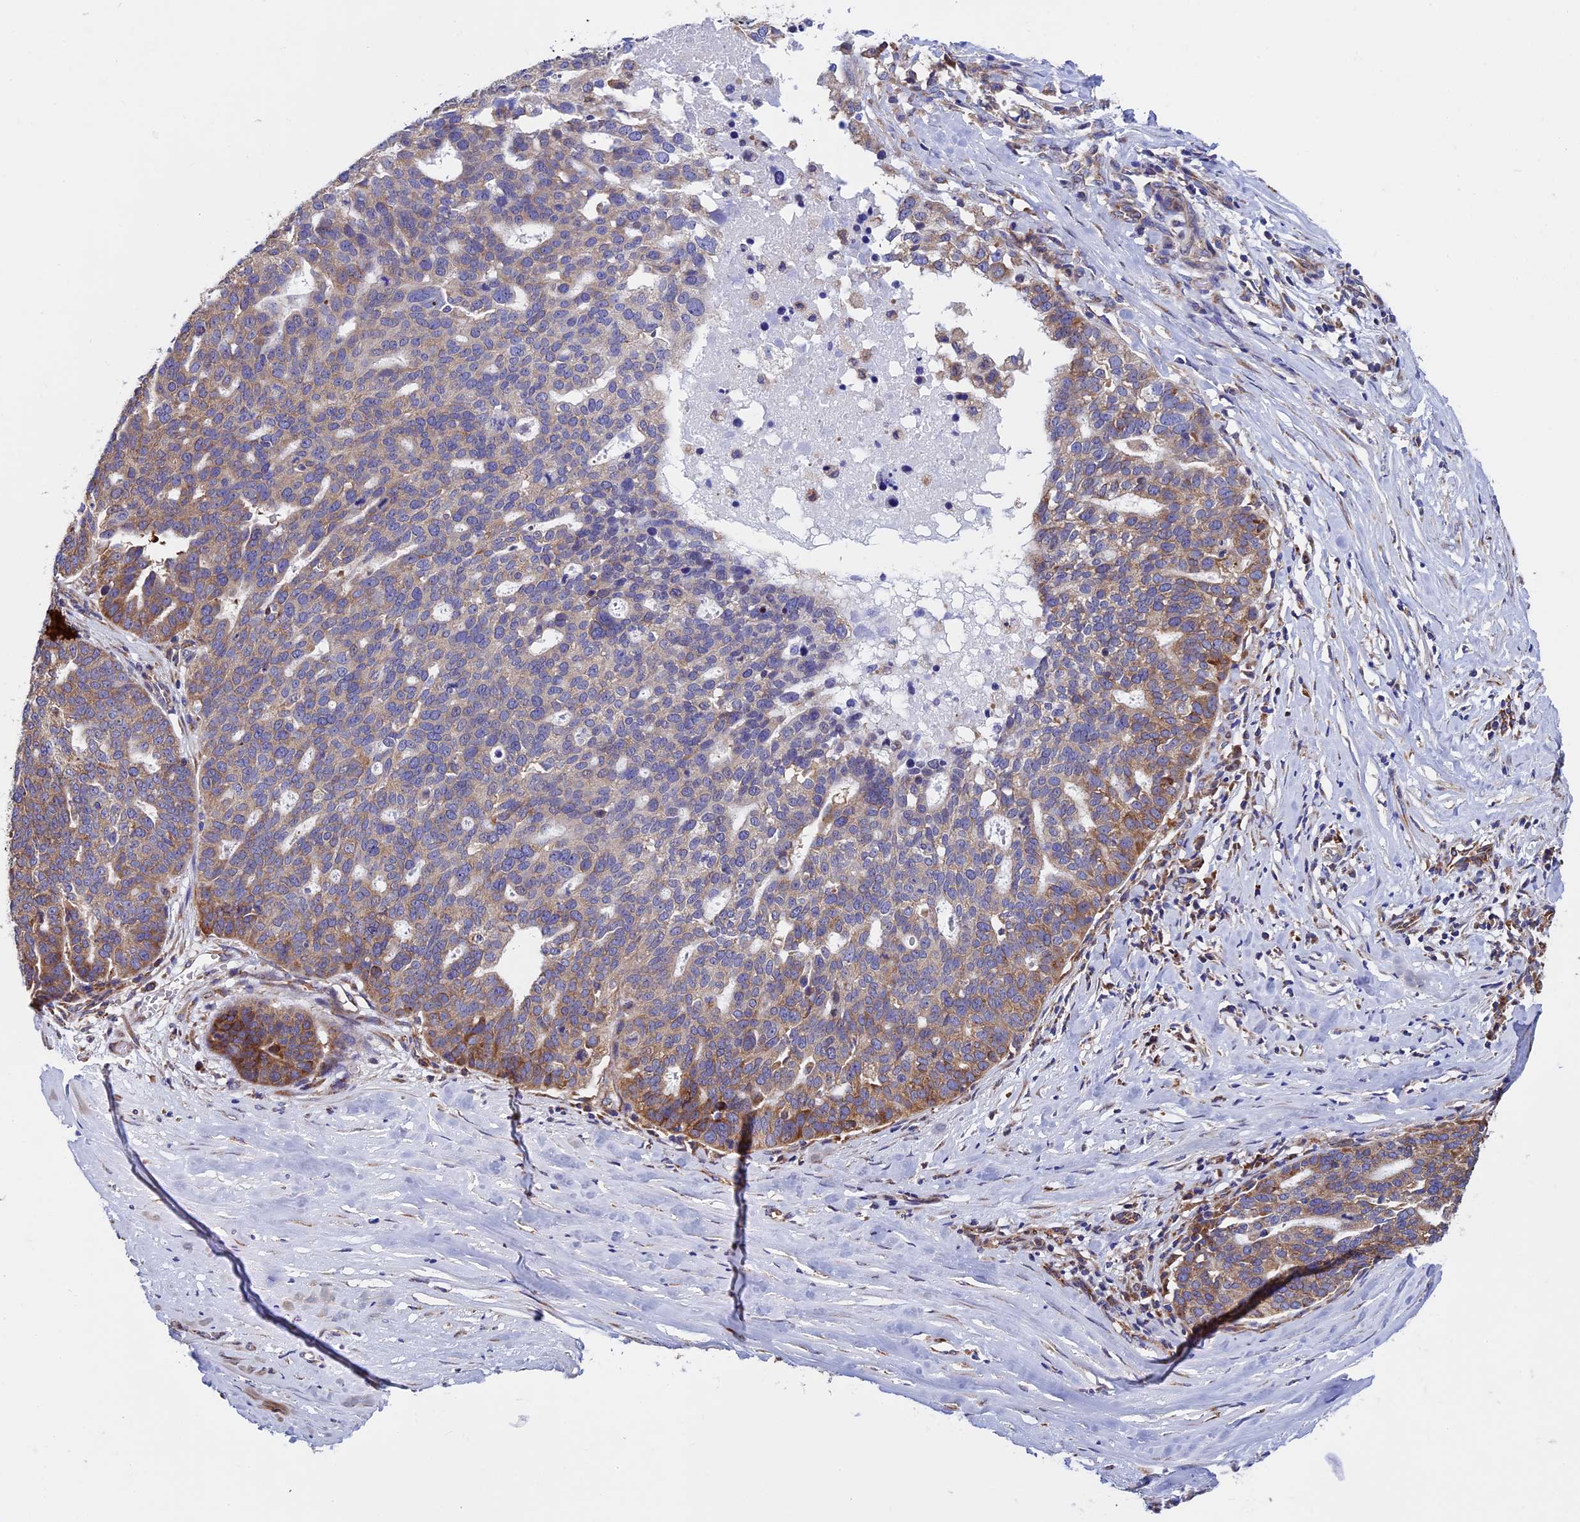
{"staining": {"intensity": "moderate", "quantity": "<25%", "location": "cytoplasmic/membranous"}, "tissue": "ovarian cancer", "cell_type": "Tumor cells", "image_type": "cancer", "snomed": [{"axis": "morphology", "description": "Cystadenocarcinoma, serous, NOS"}, {"axis": "topography", "description": "Ovary"}], "caption": "Protein staining by IHC shows moderate cytoplasmic/membranous positivity in about <25% of tumor cells in ovarian cancer (serous cystadenocarcinoma).", "gene": "SLC9A5", "patient": {"sex": "female", "age": 59}}